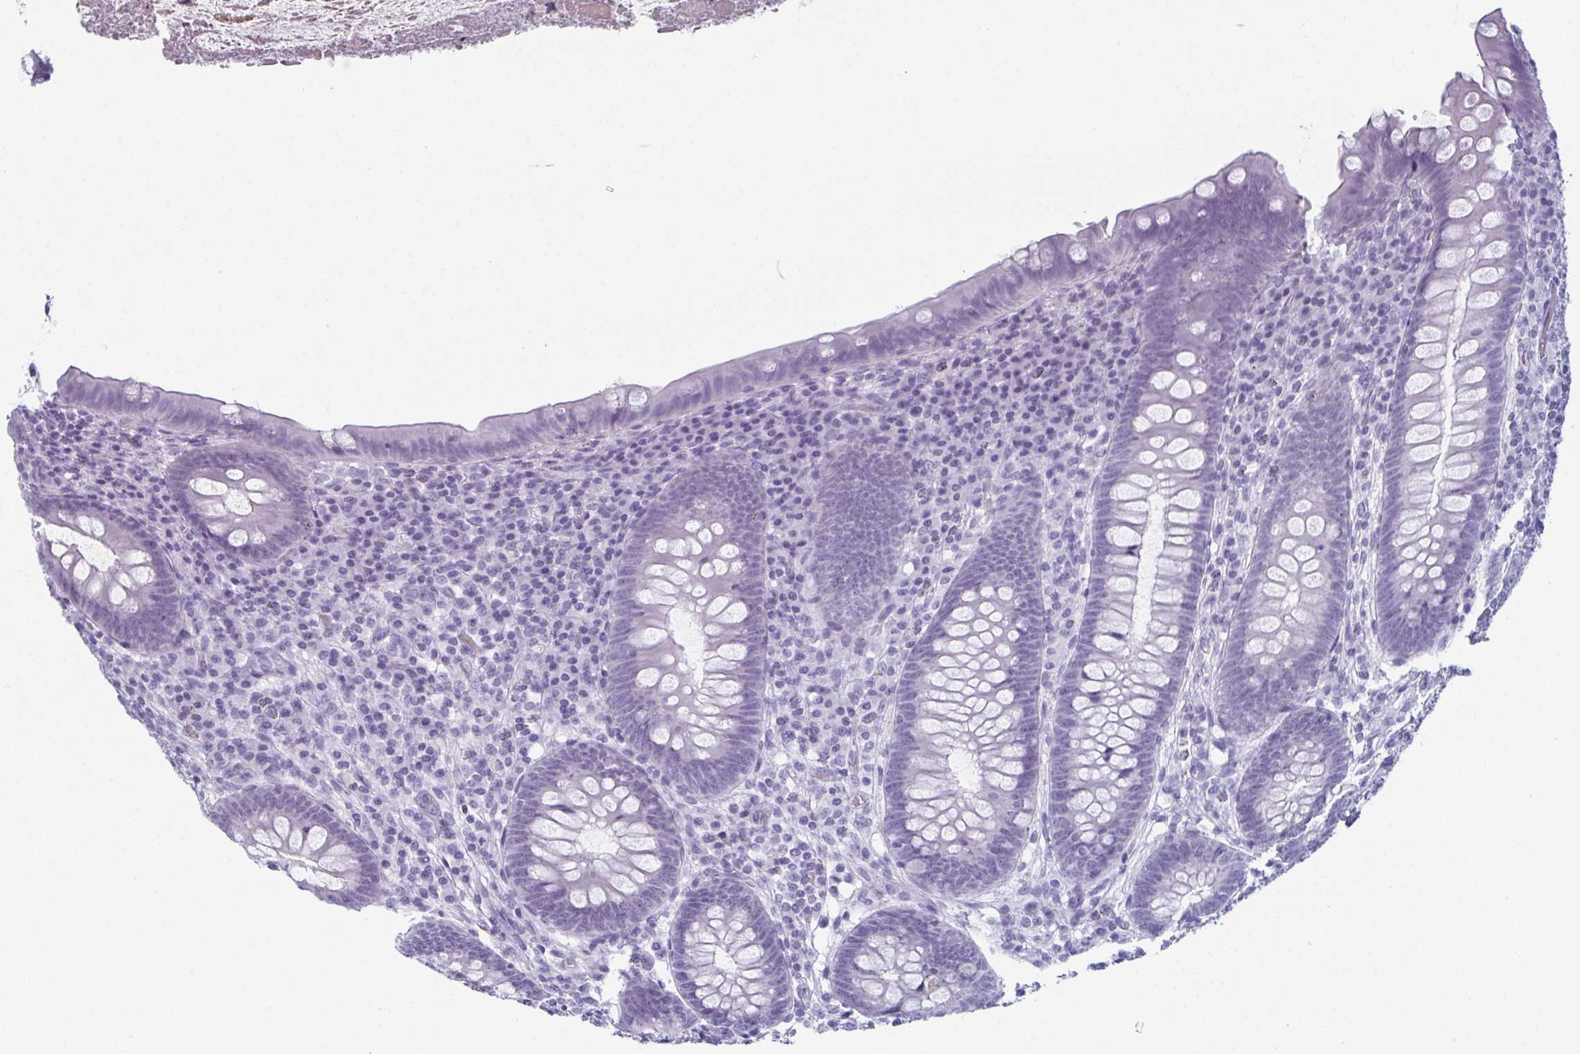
{"staining": {"intensity": "negative", "quantity": "none", "location": "none"}, "tissue": "appendix", "cell_type": "Glandular cells", "image_type": "normal", "snomed": [{"axis": "morphology", "description": "Normal tissue, NOS"}, {"axis": "topography", "description": "Appendix"}], "caption": "Immunohistochemical staining of unremarkable appendix demonstrates no significant positivity in glandular cells.", "gene": "ENKUR", "patient": {"sex": "male", "age": 71}}